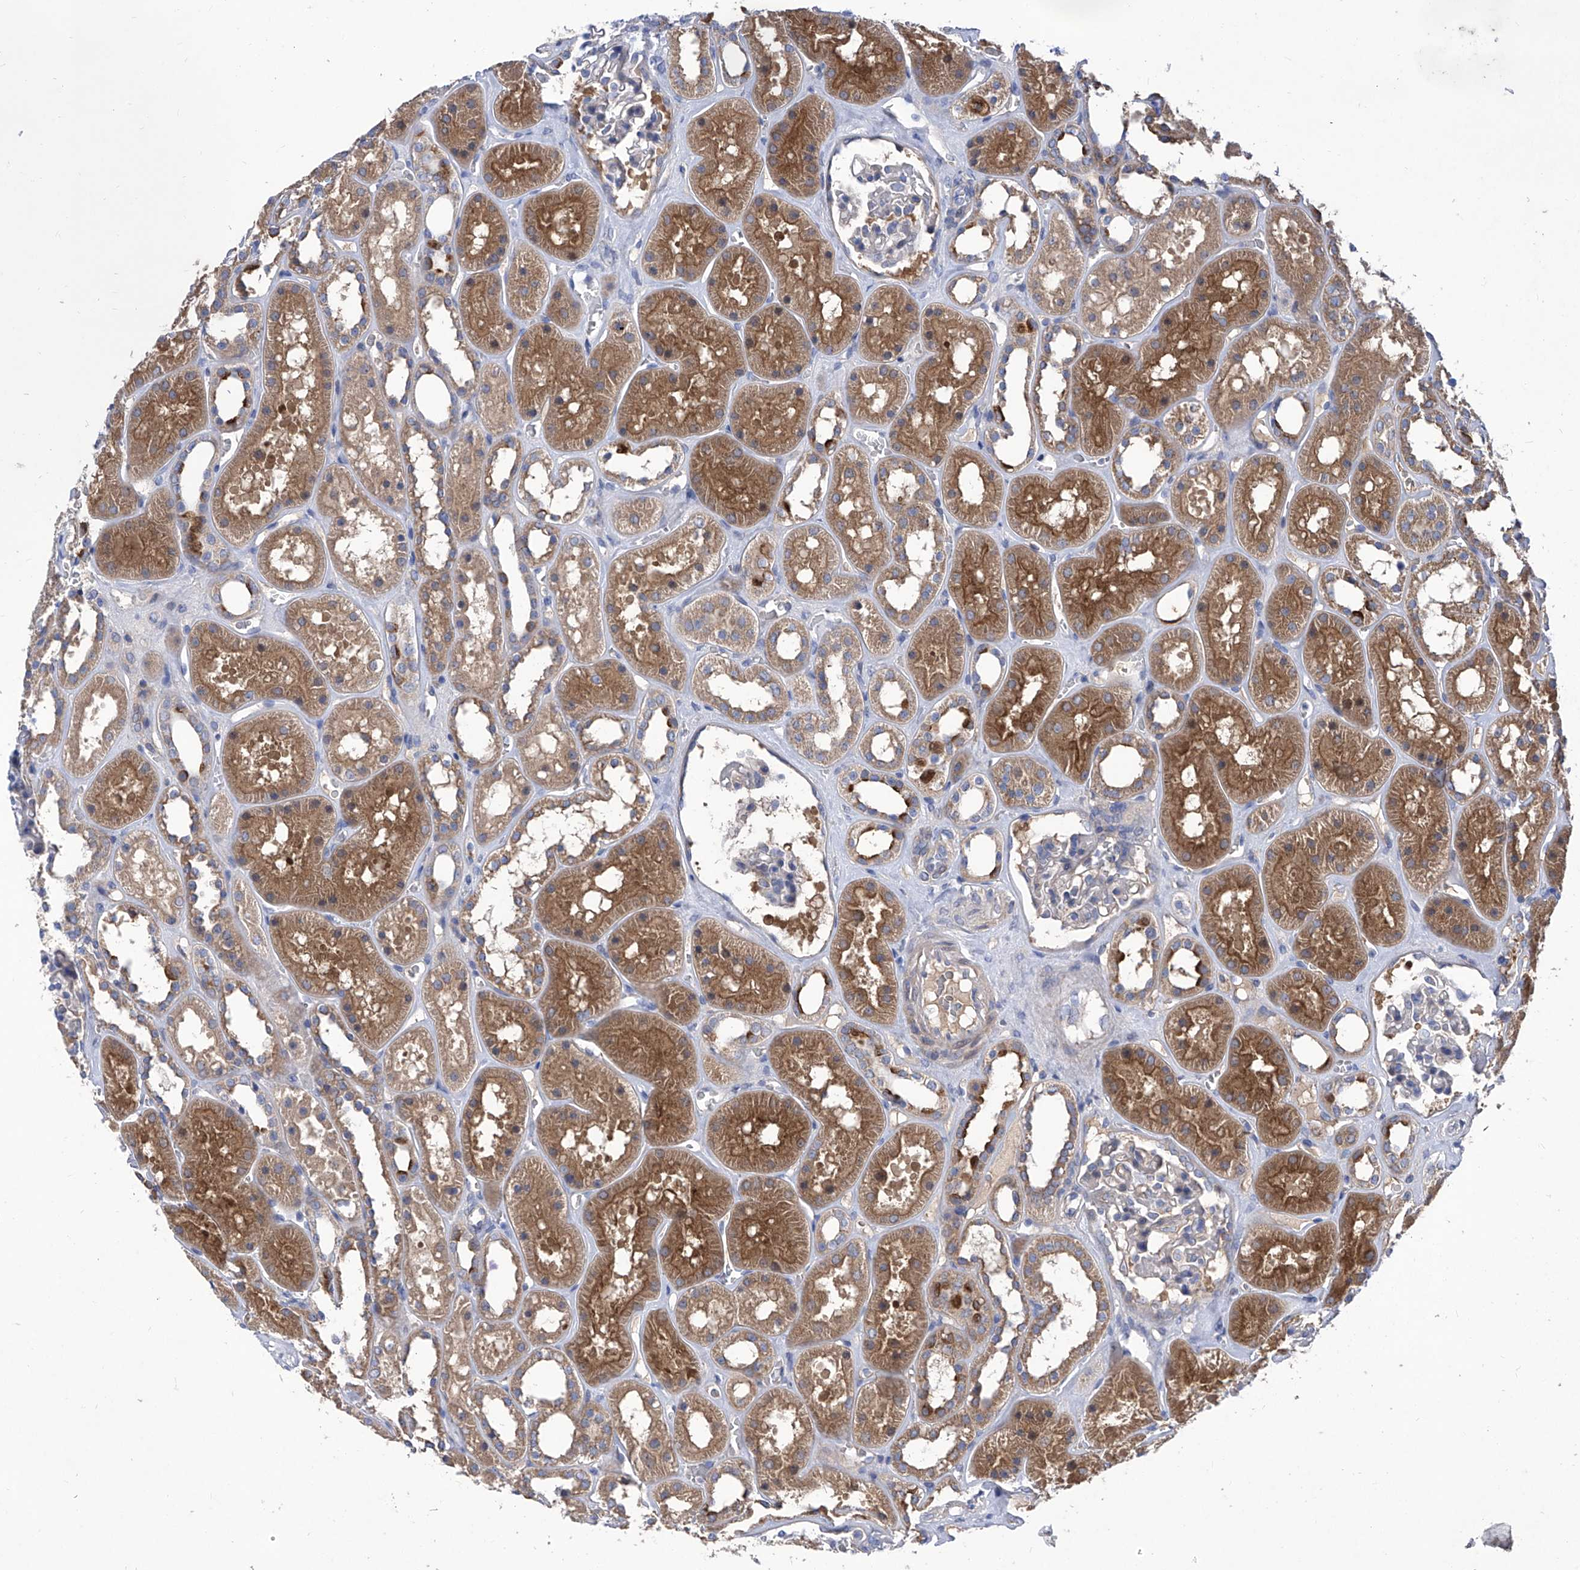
{"staining": {"intensity": "negative", "quantity": "none", "location": "none"}, "tissue": "kidney", "cell_type": "Cells in glomeruli", "image_type": "normal", "snomed": [{"axis": "morphology", "description": "Normal tissue, NOS"}, {"axis": "topography", "description": "Kidney"}], "caption": "Histopathology image shows no protein staining in cells in glomeruli of unremarkable kidney. (Immunohistochemistry (ihc), brightfield microscopy, high magnification).", "gene": "SRBD1", "patient": {"sex": "female", "age": 41}}